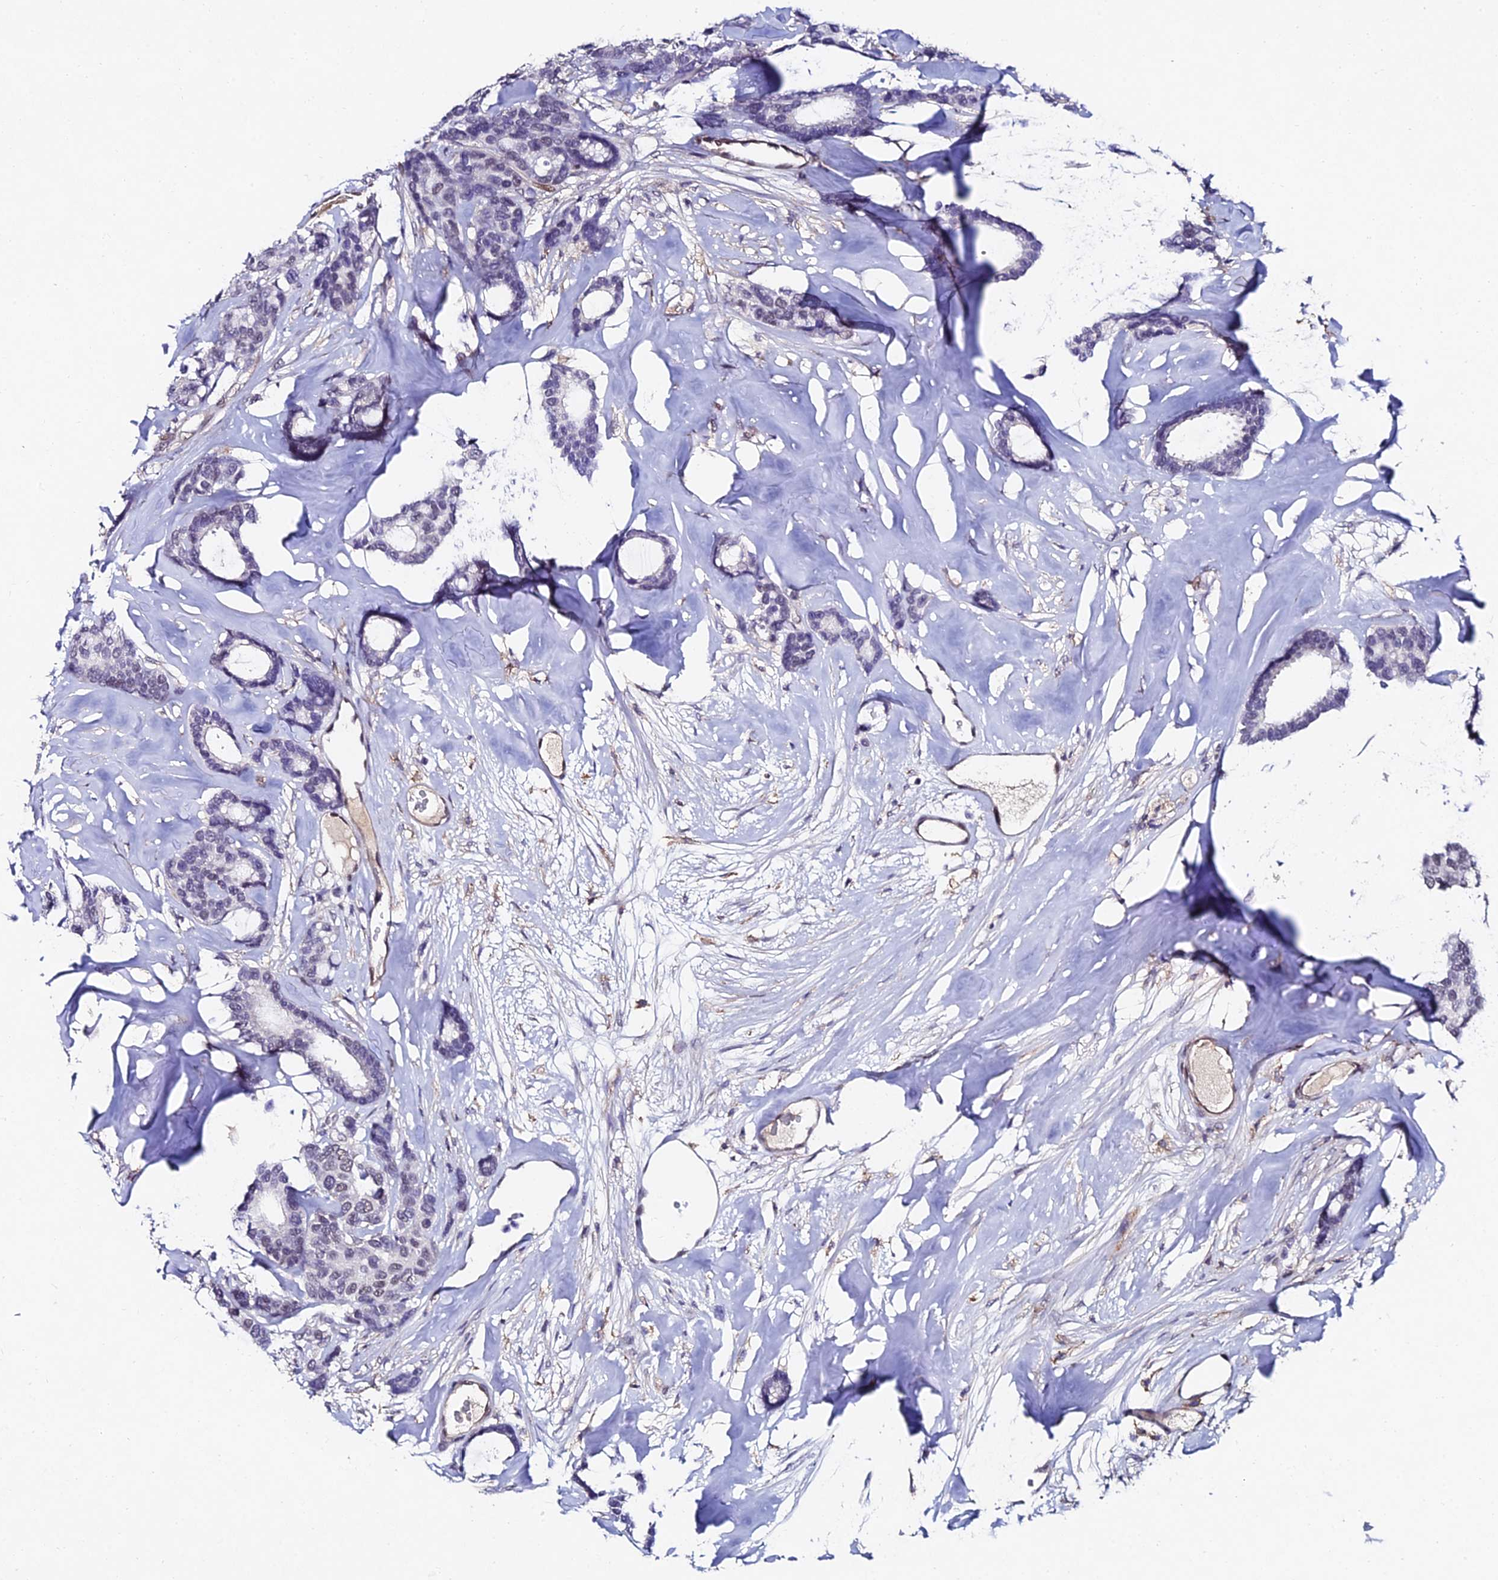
{"staining": {"intensity": "negative", "quantity": "none", "location": "none"}, "tissue": "breast cancer", "cell_type": "Tumor cells", "image_type": "cancer", "snomed": [{"axis": "morphology", "description": "Duct carcinoma"}, {"axis": "topography", "description": "Breast"}], "caption": "Intraductal carcinoma (breast) was stained to show a protein in brown. There is no significant positivity in tumor cells. (Stains: DAB IHC with hematoxylin counter stain, Microscopy: brightfield microscopy at high magnification).", "gene": "TRIM24", "patient": {"sex": "female", "age": 87}}